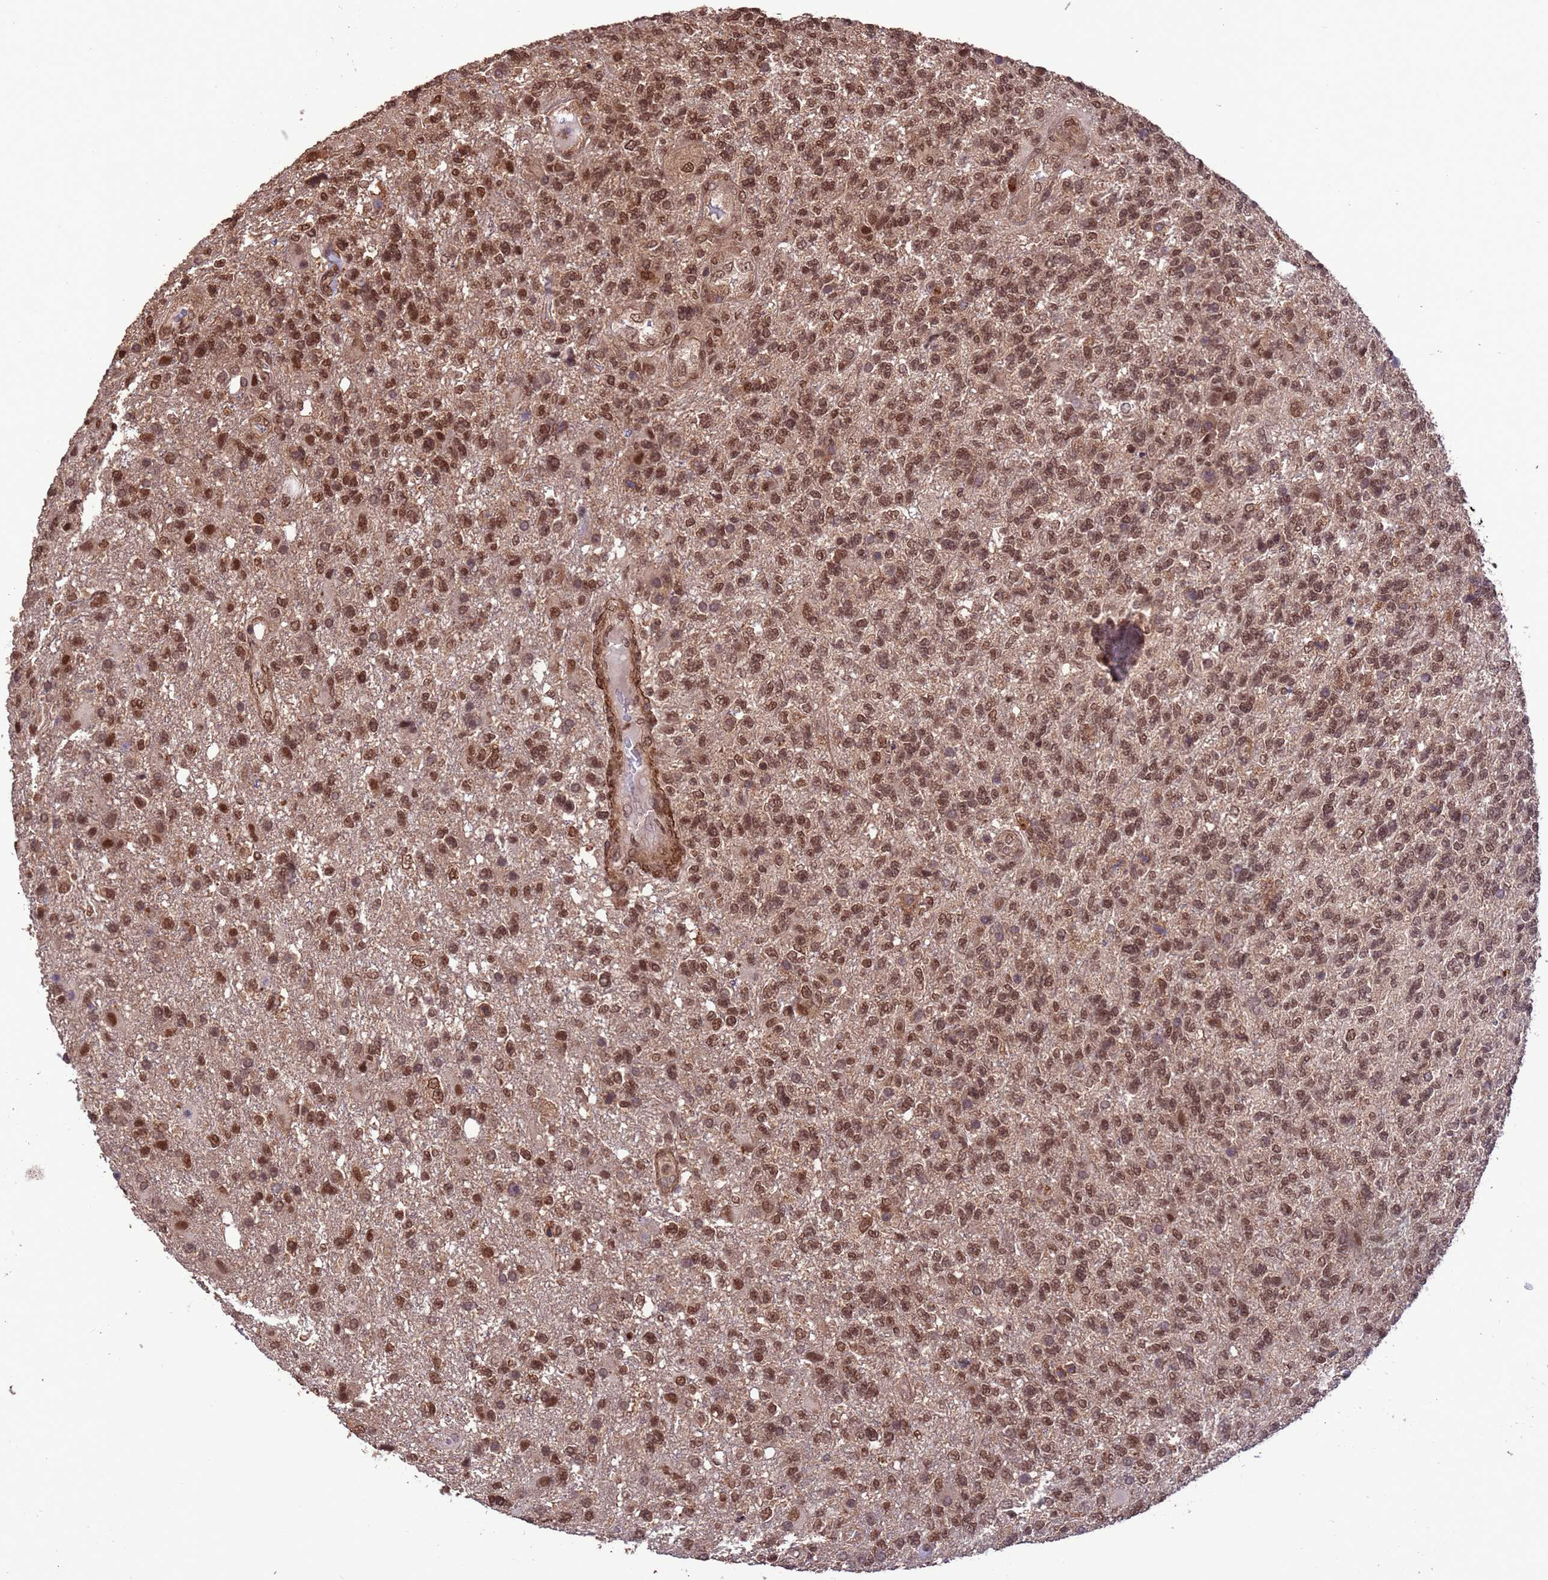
{"staining": {"intensity": "moderate", "quantity": ">75%", "location": "nuclear"}, "tissue": "glioma", "cell_type": "Tumor cells", "image_type": "cancer", "snomed": [{"axis": "morphology", "description": "Glioma, malignant, High grade"}, {"axis": "topography", "description": "Brain"}], "caption": "A brown stain highlights moderate nuclear expression of a protein in human malignant glioma (high-grade) tumor cells. The staining was performed using DAB, with brown indicating positive protein expression. Nuclei are stained blue with hematoxylin.", "gene": "VSTM4", "patient": {"sex": "male", "age": 56}}